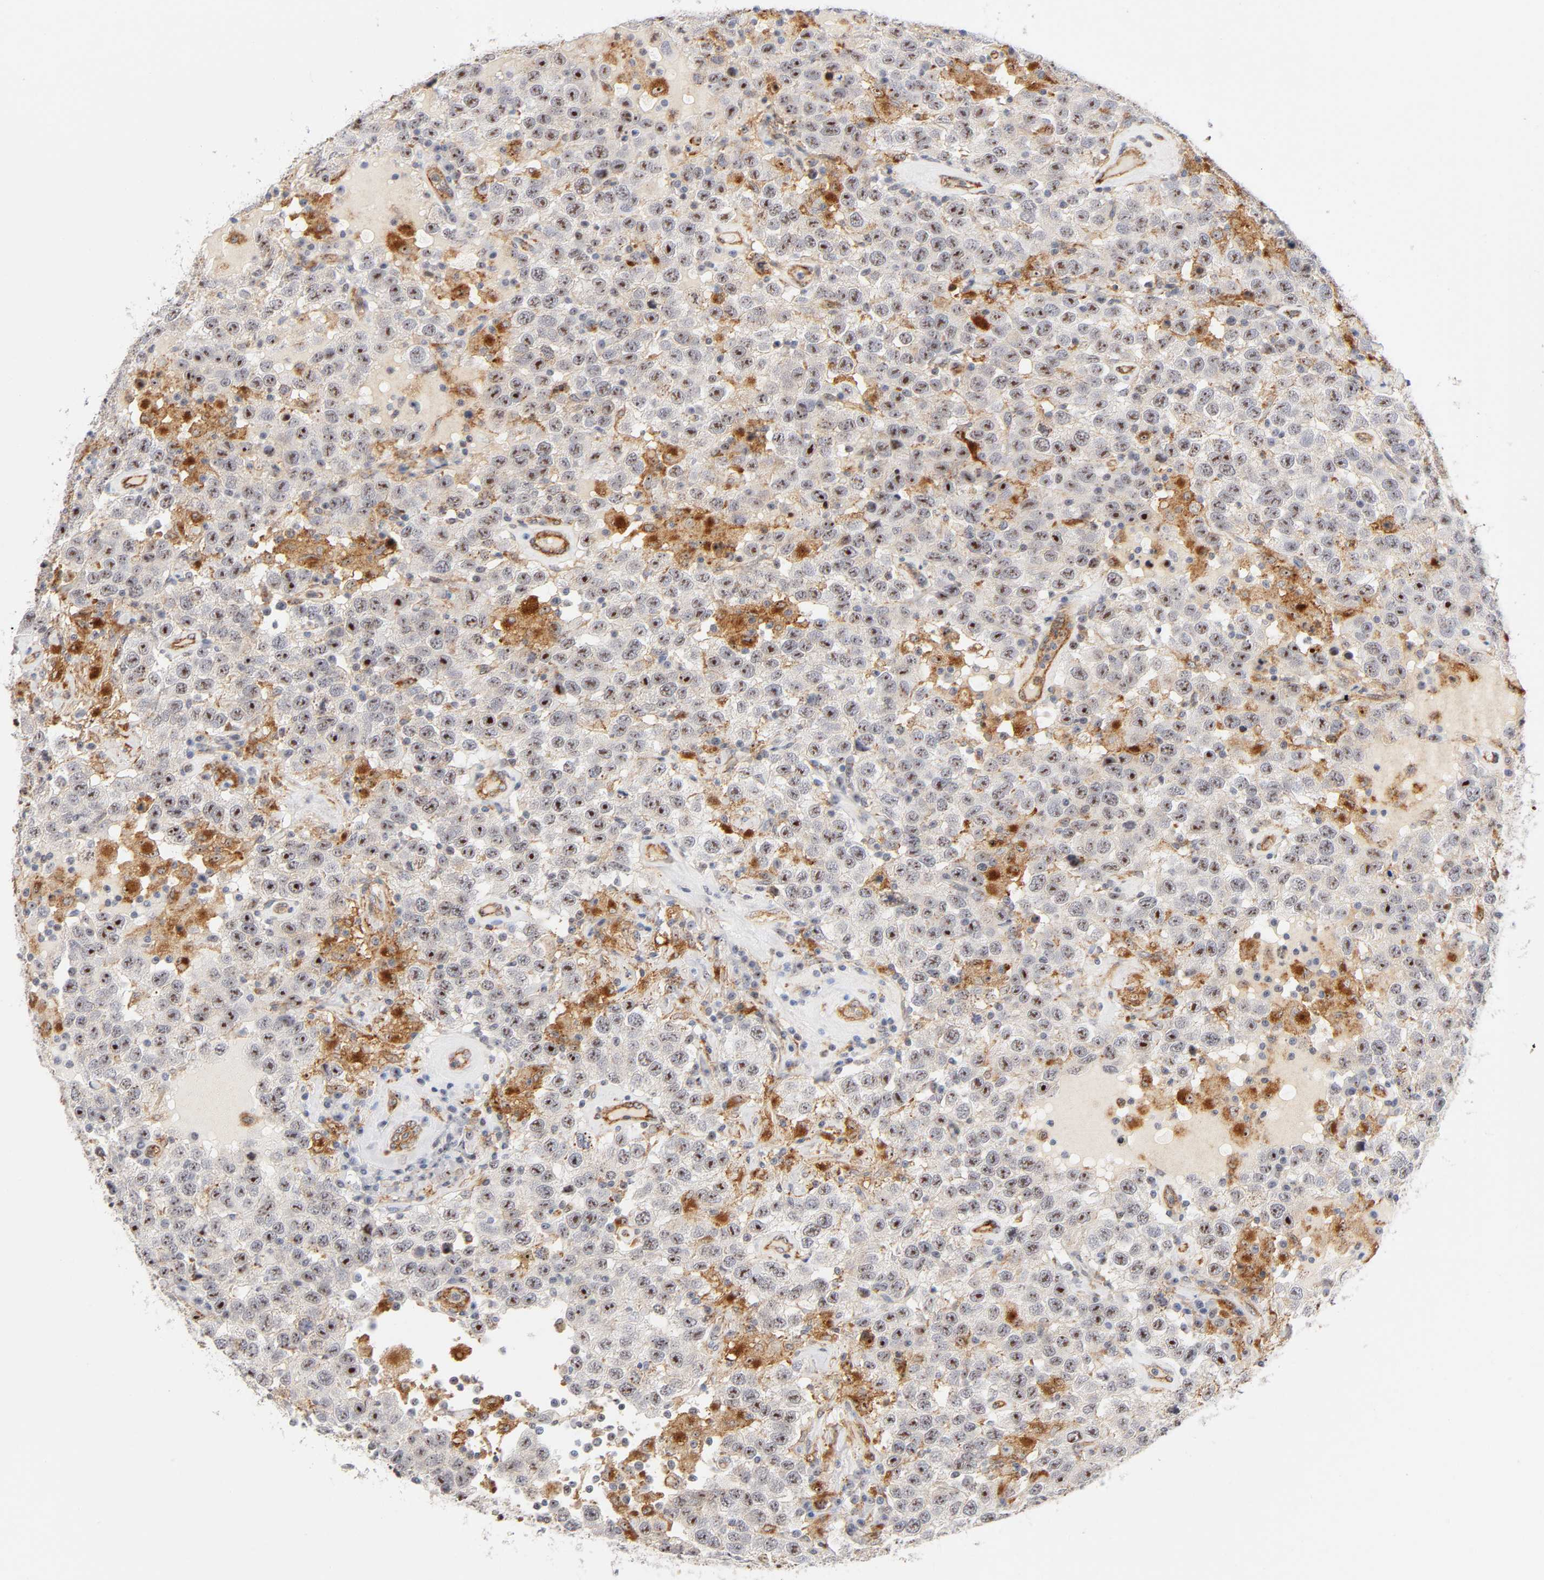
{"staining": {"intensity": "strong", "quantity": ">75%", "location": "nuclear"}, "tissue": "testis cancer", "cell_type": "Tumor cells", "image_type": "cancer", "snomed": [{"axis": "morphology", "description": "Seminoma, NOS"}, {"axis": "topography", "description": "Testis"}], "caption": "A brown stain highlights strong nuclear staining of a protein in human testis cancer tumor cells. Nuclei are stained in blue.", "gene": "PLD1", "patient": {"sex": "male", "age": 41}}